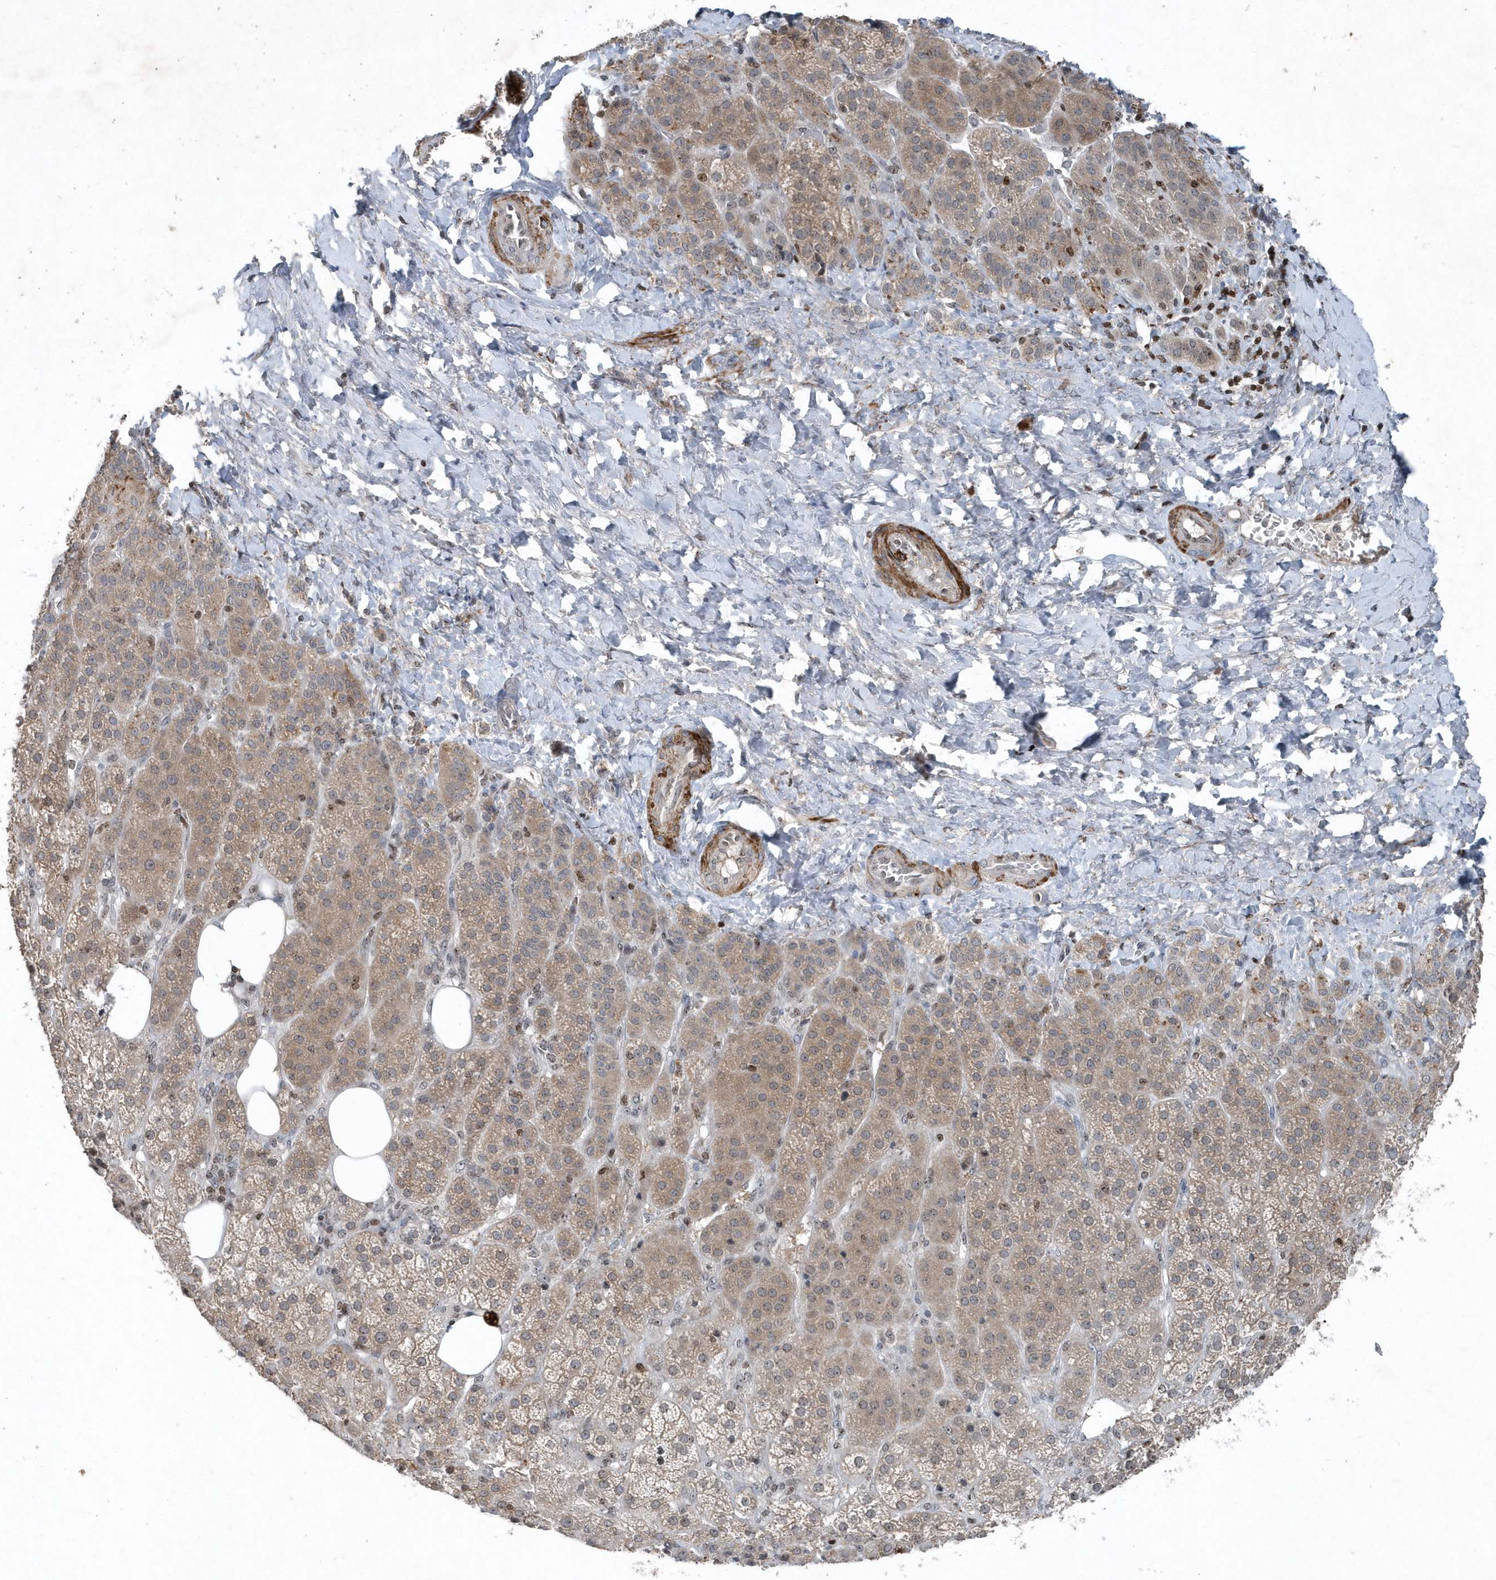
{"staining": {"intensity": "weak", "quantity": "25%-75%", "location": "cytoplasmic/membranous"}, "tissue": "adrenal gland", "cell_type": "Glandular cells", "image_type": "normal", "snomed": [{"axis": "morphology", "description": "Normal tissue, NOS"}, {"axis": "topography", "description": "Adrenal gland"}], "caption": "This image demonstrates unremarkable adrenal gland stained with IHC to label a protein in brown. The cytoplasmic/membranous of glandular cells show weak positivity for the protein. Nuclei are counter-stained blue.", "gene": "QTRT2", "patient": {"sex": "female", "age": 57}}